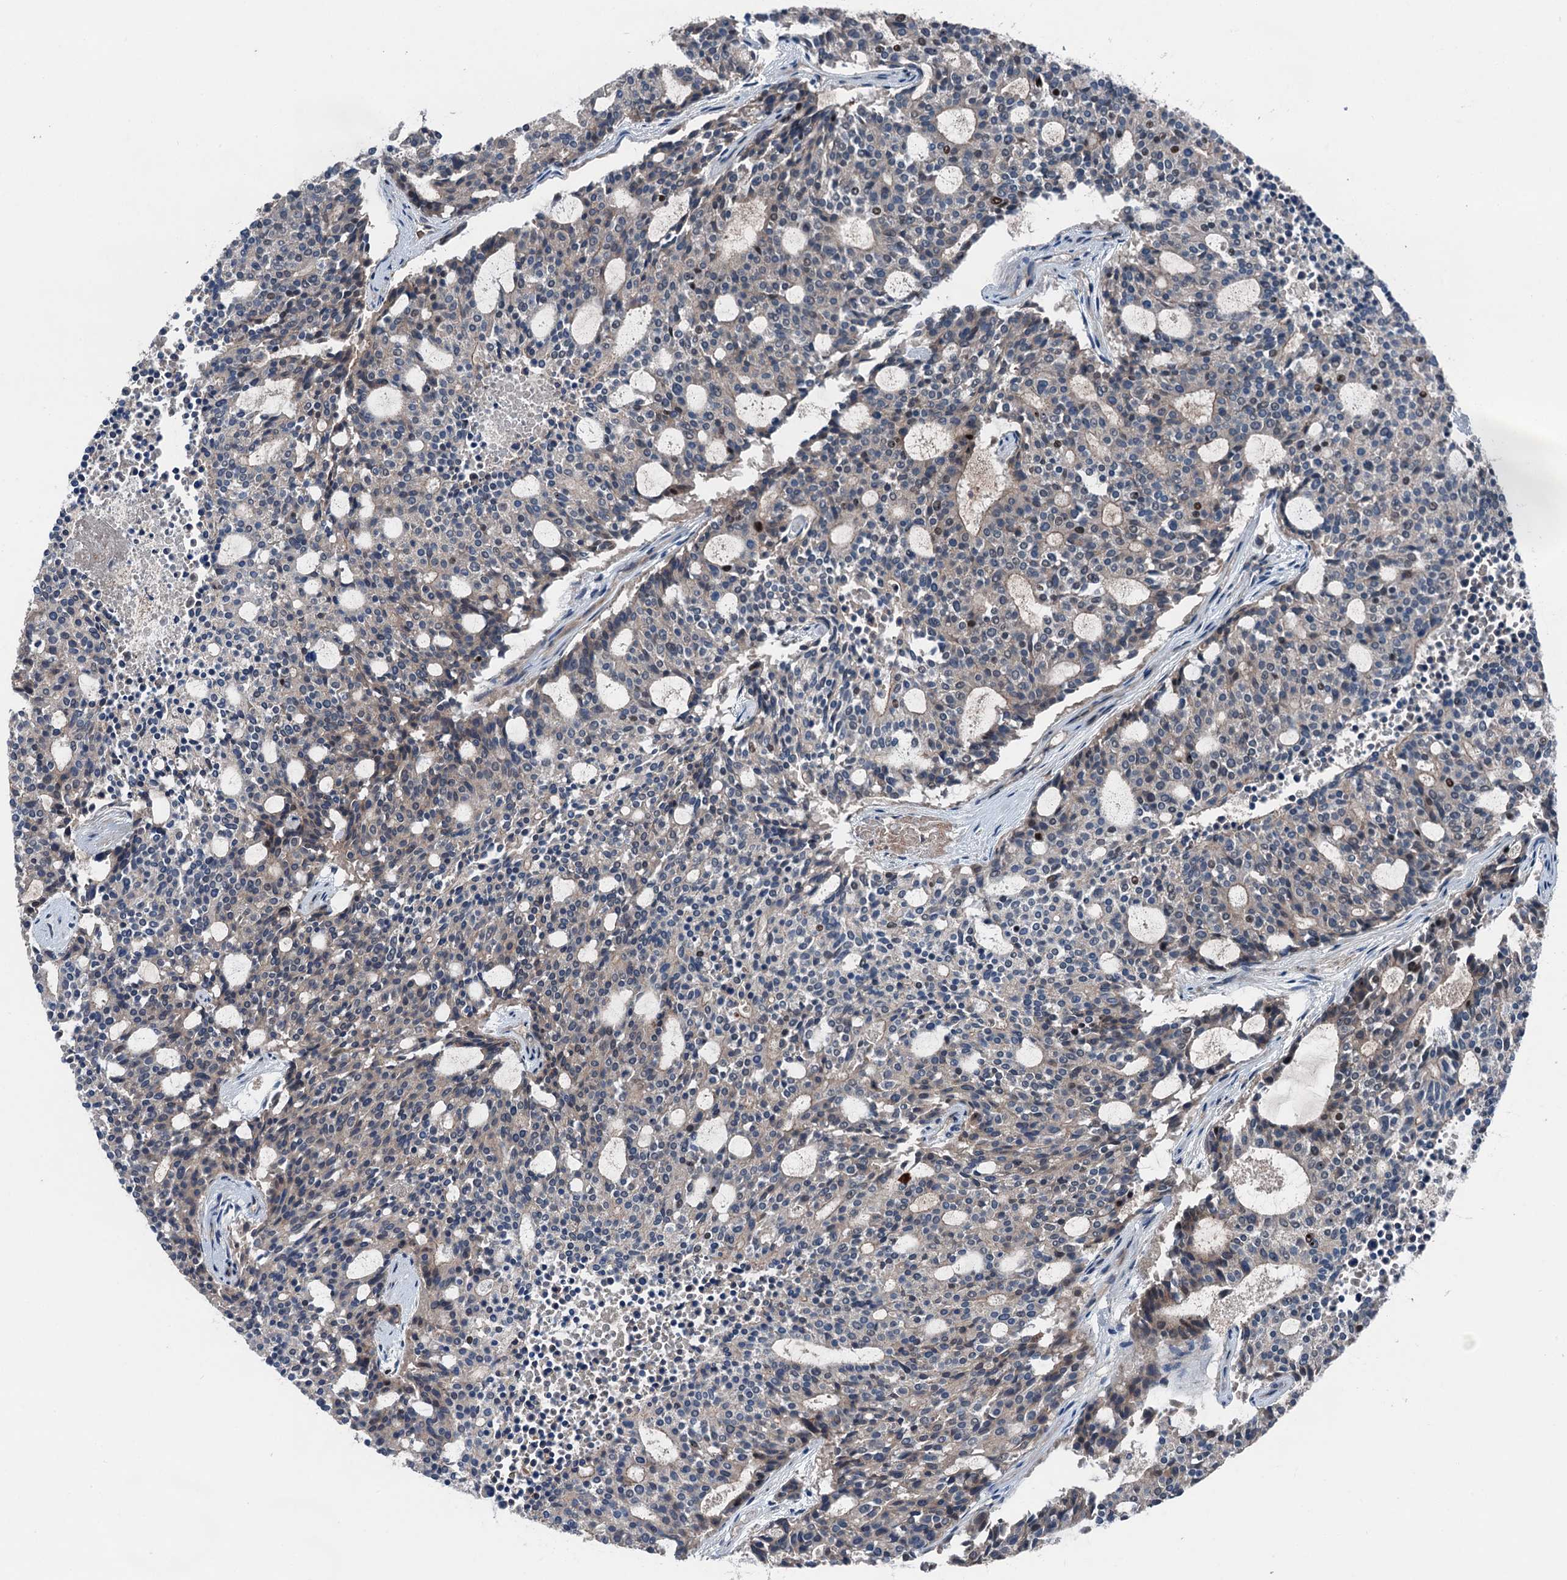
{"staining": {"intensity": "negative", "quantity": "none", "location": "none"}, "tissue": "carcinoid", "cell_type": "Tumor cells", "image_type": "cancer", "snomed": [{"axis": "morphology", "description": "Carcinoid, malignant, NOS"}, {"axis": "topography", "description": "Pancreas"}], "caption": "Tumor cells show no significant protein staining in carcinoid.", "gene": "SLC2A10", "patient": {"sex": "female", "age": 54}}